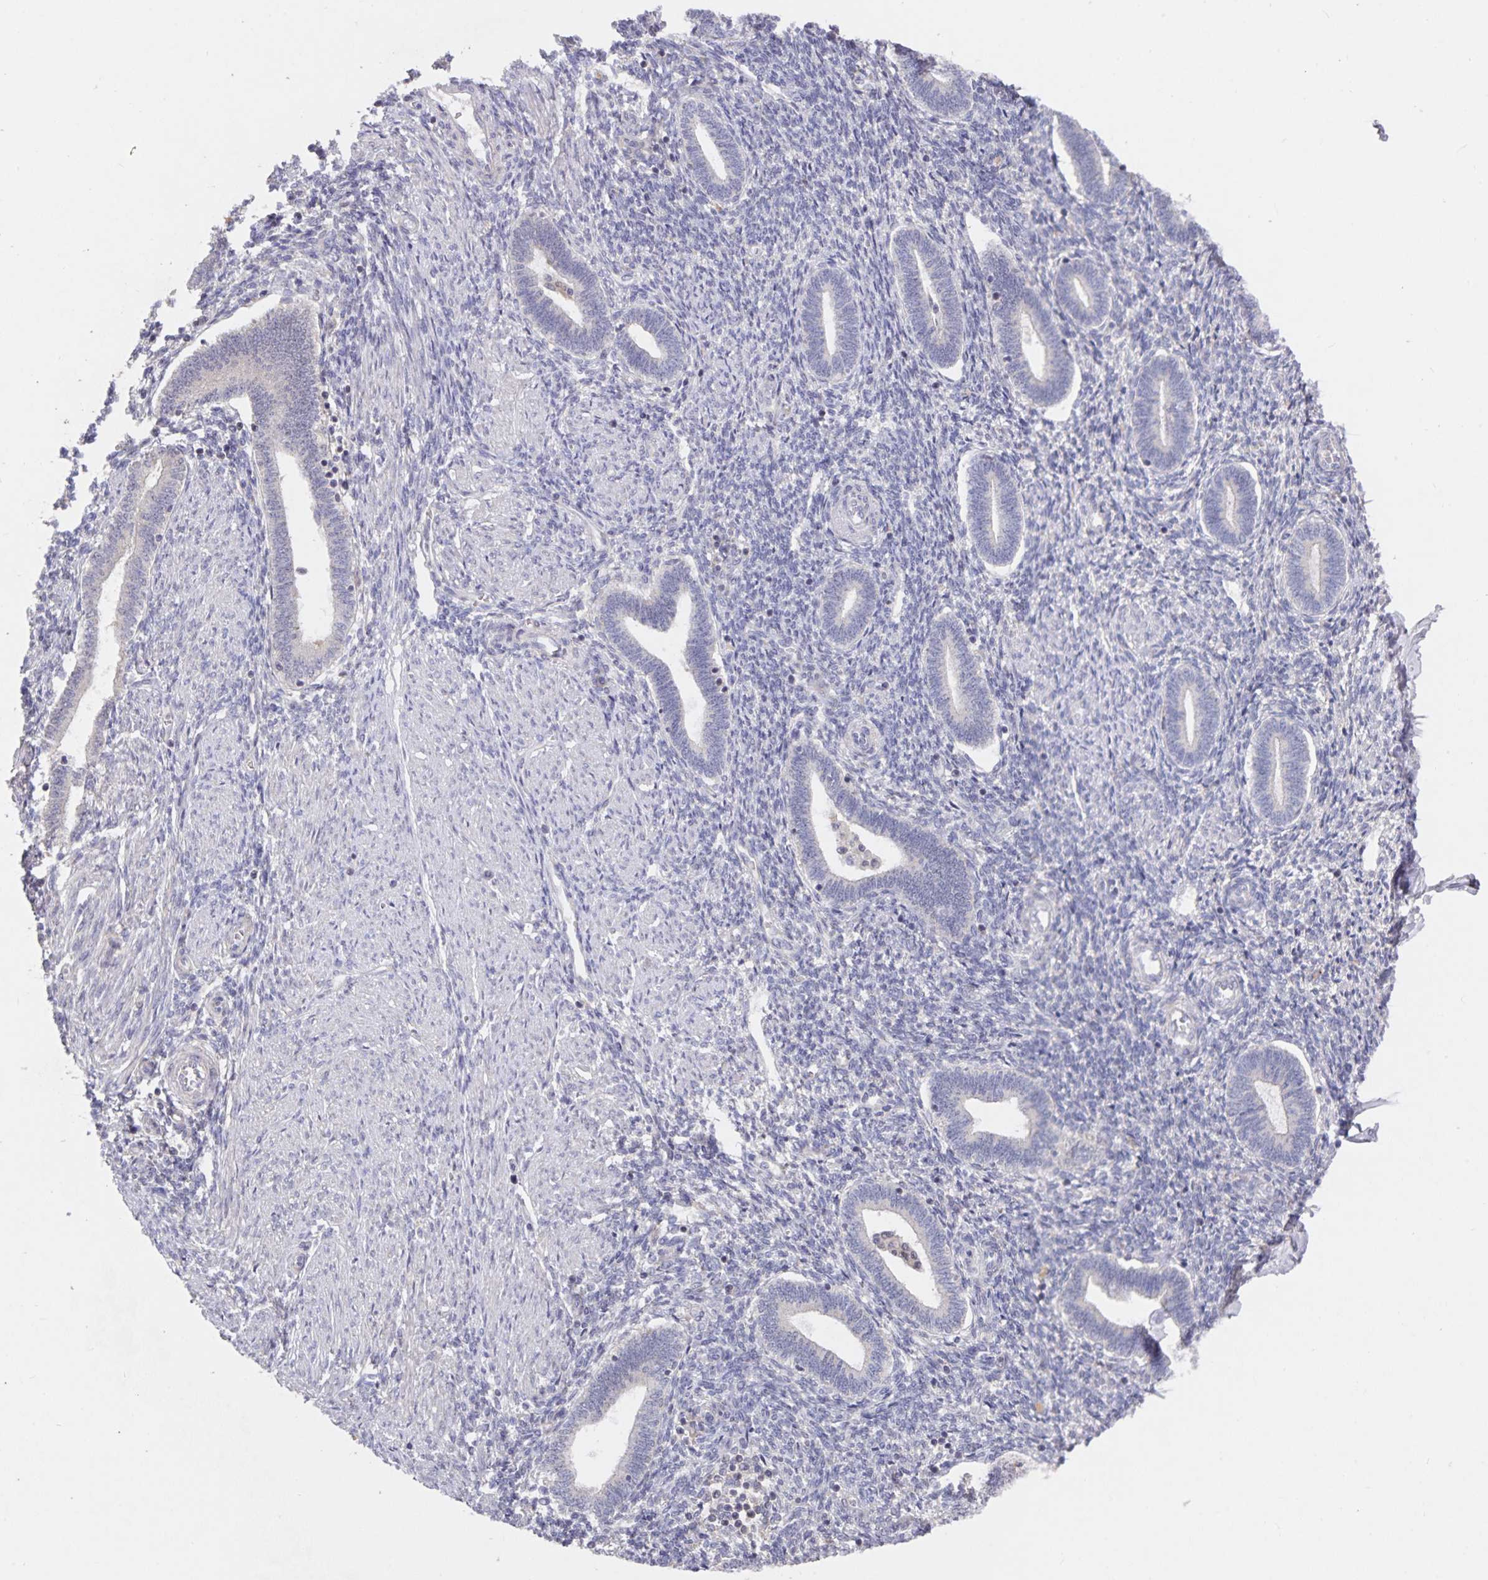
{"staining": {"intensity": "negative", "quantity": "none", "location": "none"}, "tissue": "endometrium", "cell_type": "Cells in endometrial stroma", "image_type": "normal", "snomed": [{"axis": "morphology", "description": "Normal tissue, NOS"}, {"axis": "topography", "description": "Endometrium"}], "caption": "An IHC histopathology image of normal endometrium is shown. There is no staining in cells in endometrial stroma of endometrium. (DAB IHC, high magnification).", "gene": "HEPN1", "patient": {"sex": "female", "age": 42}}